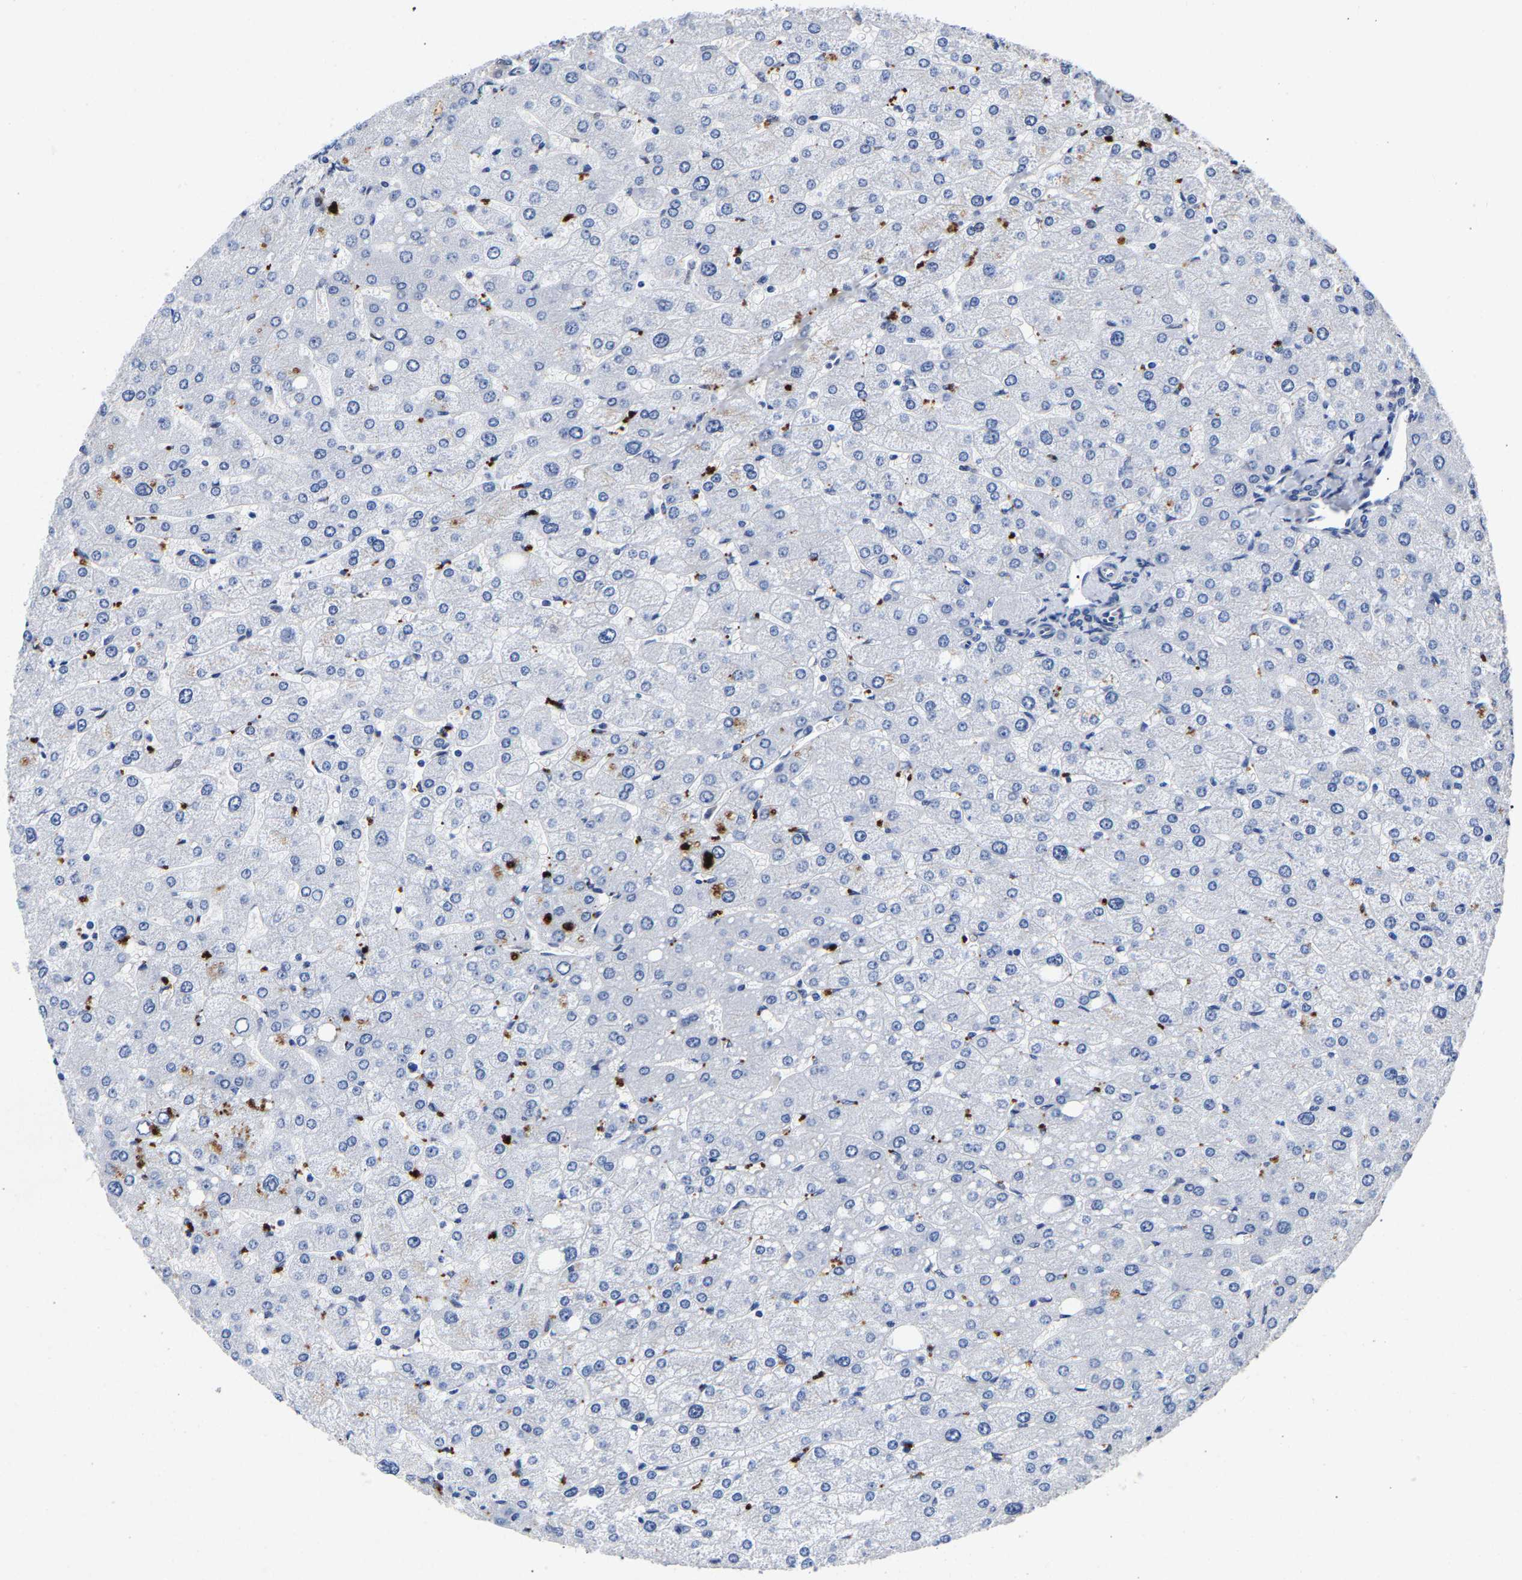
{"staining": {"intensity": "negative", "quantity": "none", "location": "none"}, "tissue": "liver", "cell_type": "Cholangiocytes", "image_type": "normal", "snomed": [{"axis": "morphology", "description": "Normal tissue, NOS"}, {"axis": "topography", "description": "Liver"}], "caption": "This is a micrograph of IHC staining of benign liver, which shows no staining in cholangiocytes. (Brightfield microscopy of DAB immunohistochemistry at high magnification).", "gene": "CCDC6", "patient": {"sex": "male", "age": 55}}